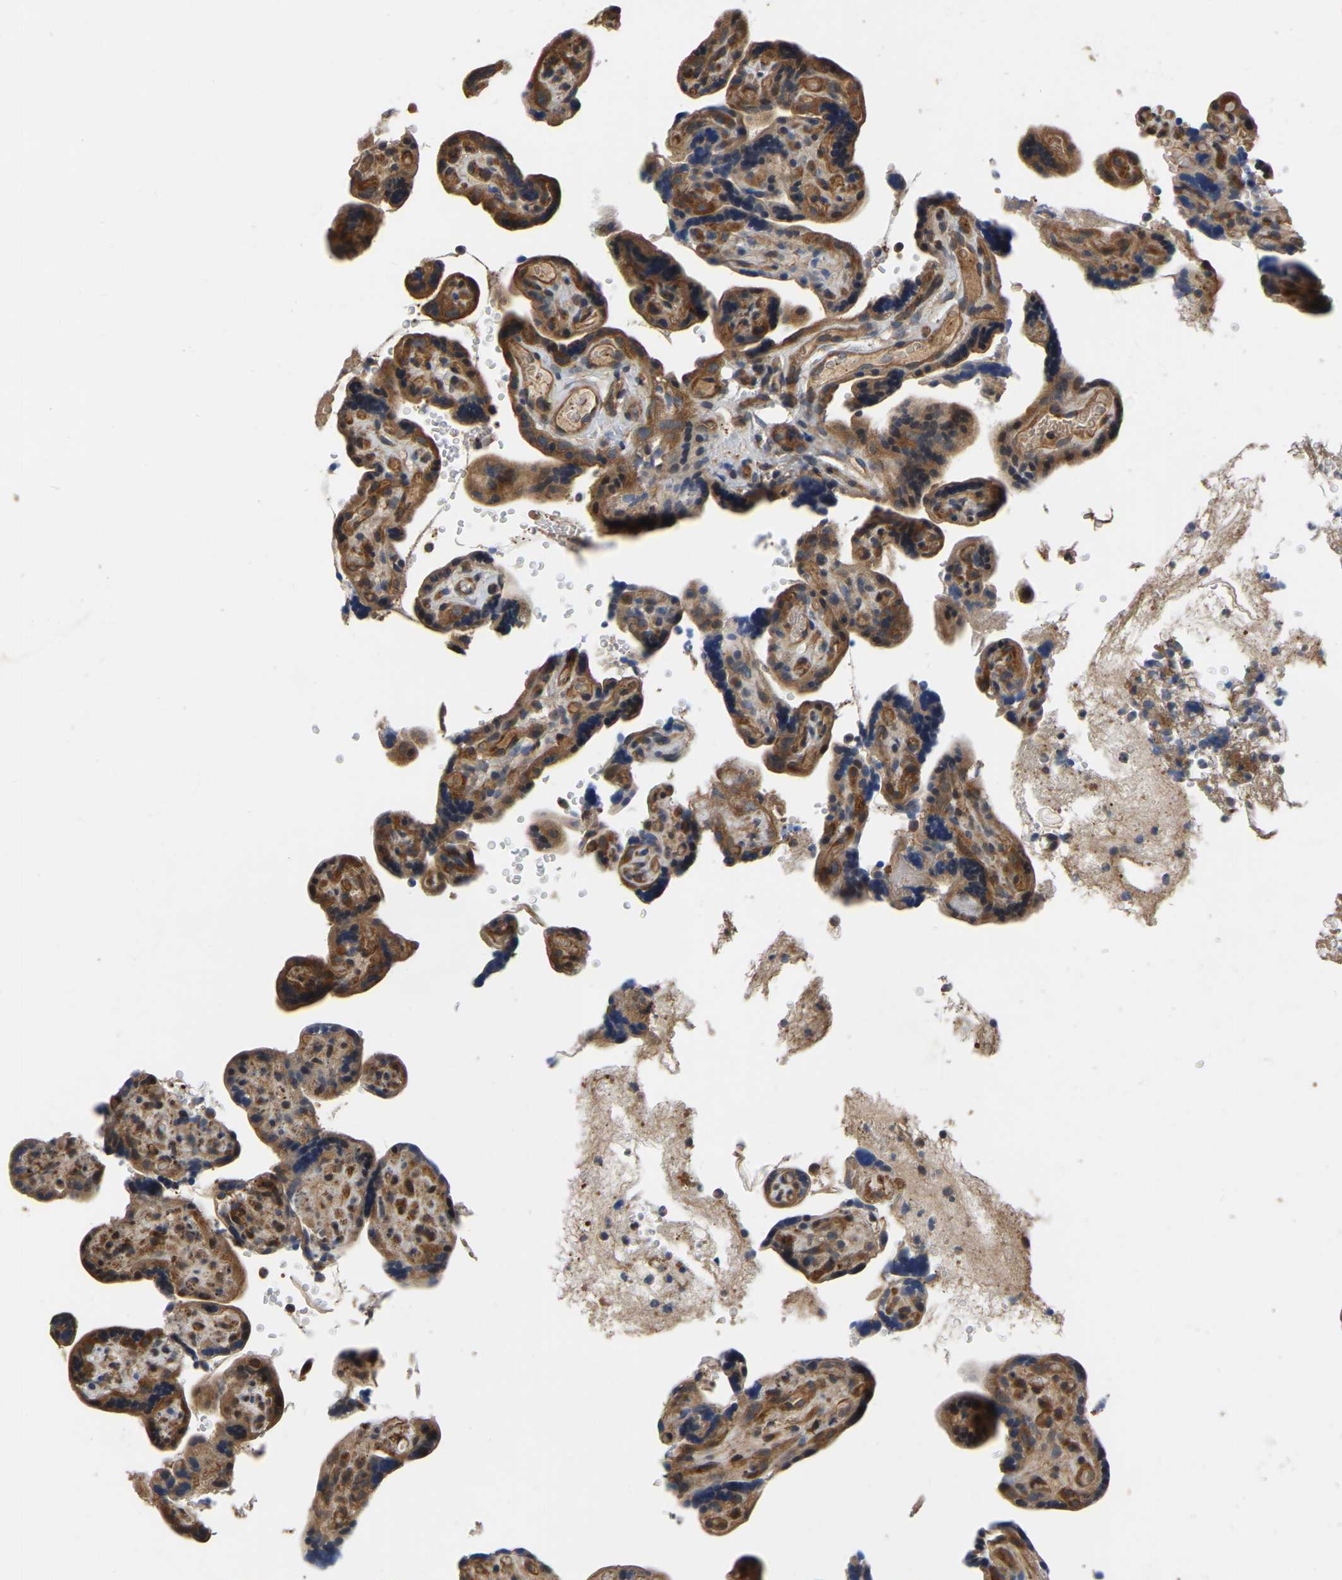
{"staining": {"intensity": "strong", "quantity": ">75%", "location": "cytoplasmic/membranous"}, "tissue": "placenta", "cell_type": "Decidual cells", "image_type": "normal", "snomed": [{"axis": "morphology", "description": "Normal tissue, NOS"}, {"axis": "topography", "description": "Placenta"}], "caption": "Placenta stained with DAB (3,3'-diaminobenzidine) immunohistochemistry (IHC) reveals high levels of strong cytoplasmic/membranous staining in about >75% of decidual cells.", "gene": "GARS1", "patient": {"sex": "female", "age": 30}}